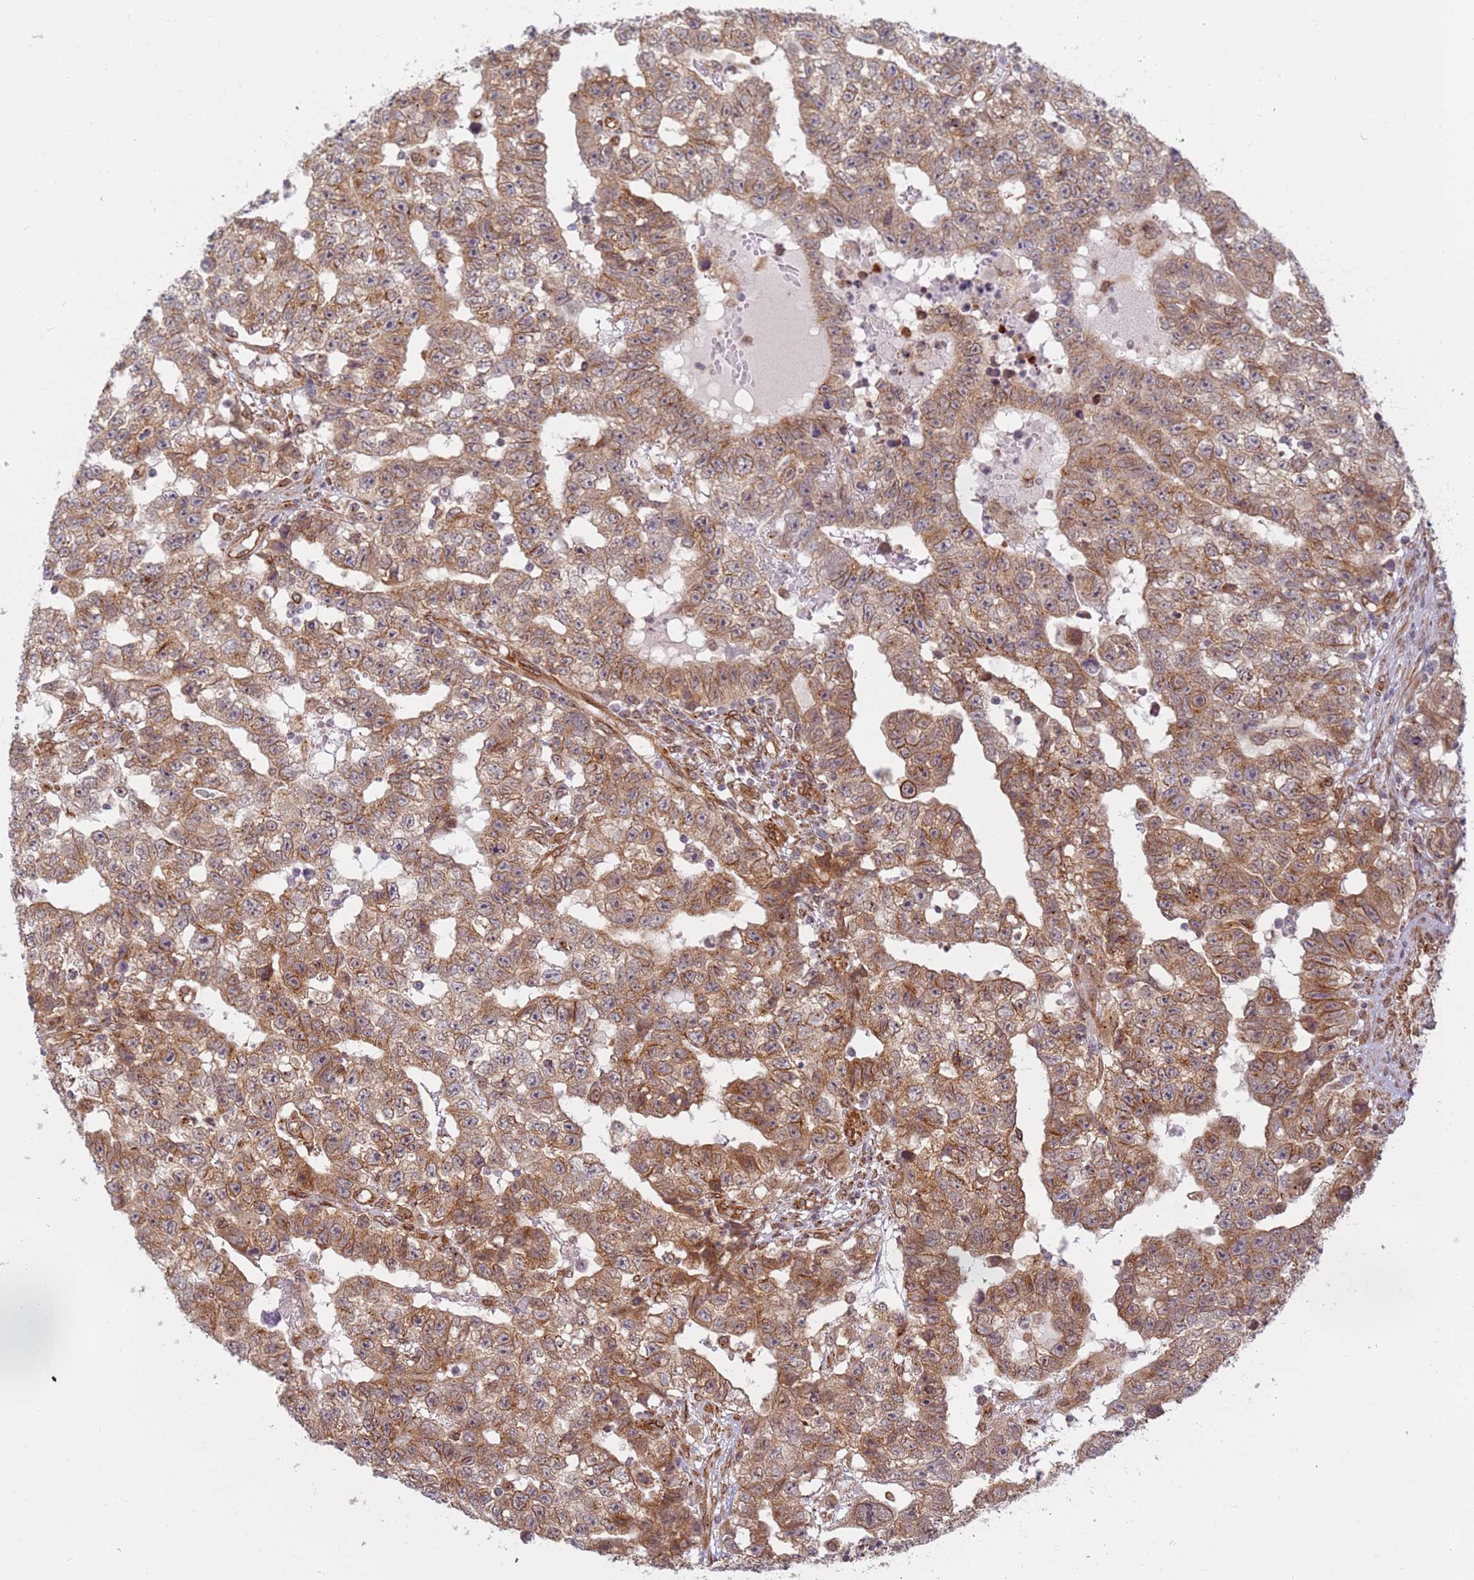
{"staining": {"intensity": "moderate", "quantity": ">75%", "location": "cytoplasmic/membranous"}, "tissue": "testis cancer", "cell_type": "Tumor cells", "image_type": "cancer", "snomed": [{"axis": "morphology", "description": "Carcinoma, Embryonal, NOS"}, {"axis": "topography", "description": "Testis"}], "caption": "Immunohistochemical staining of human testis embryonal carcinoma shows medium levels of moderate cytoplasmic/membranous staining in approximately >75% of tumor cells.", "gene": "CEP170", "patient": {"sex": "male", "age": 25}}